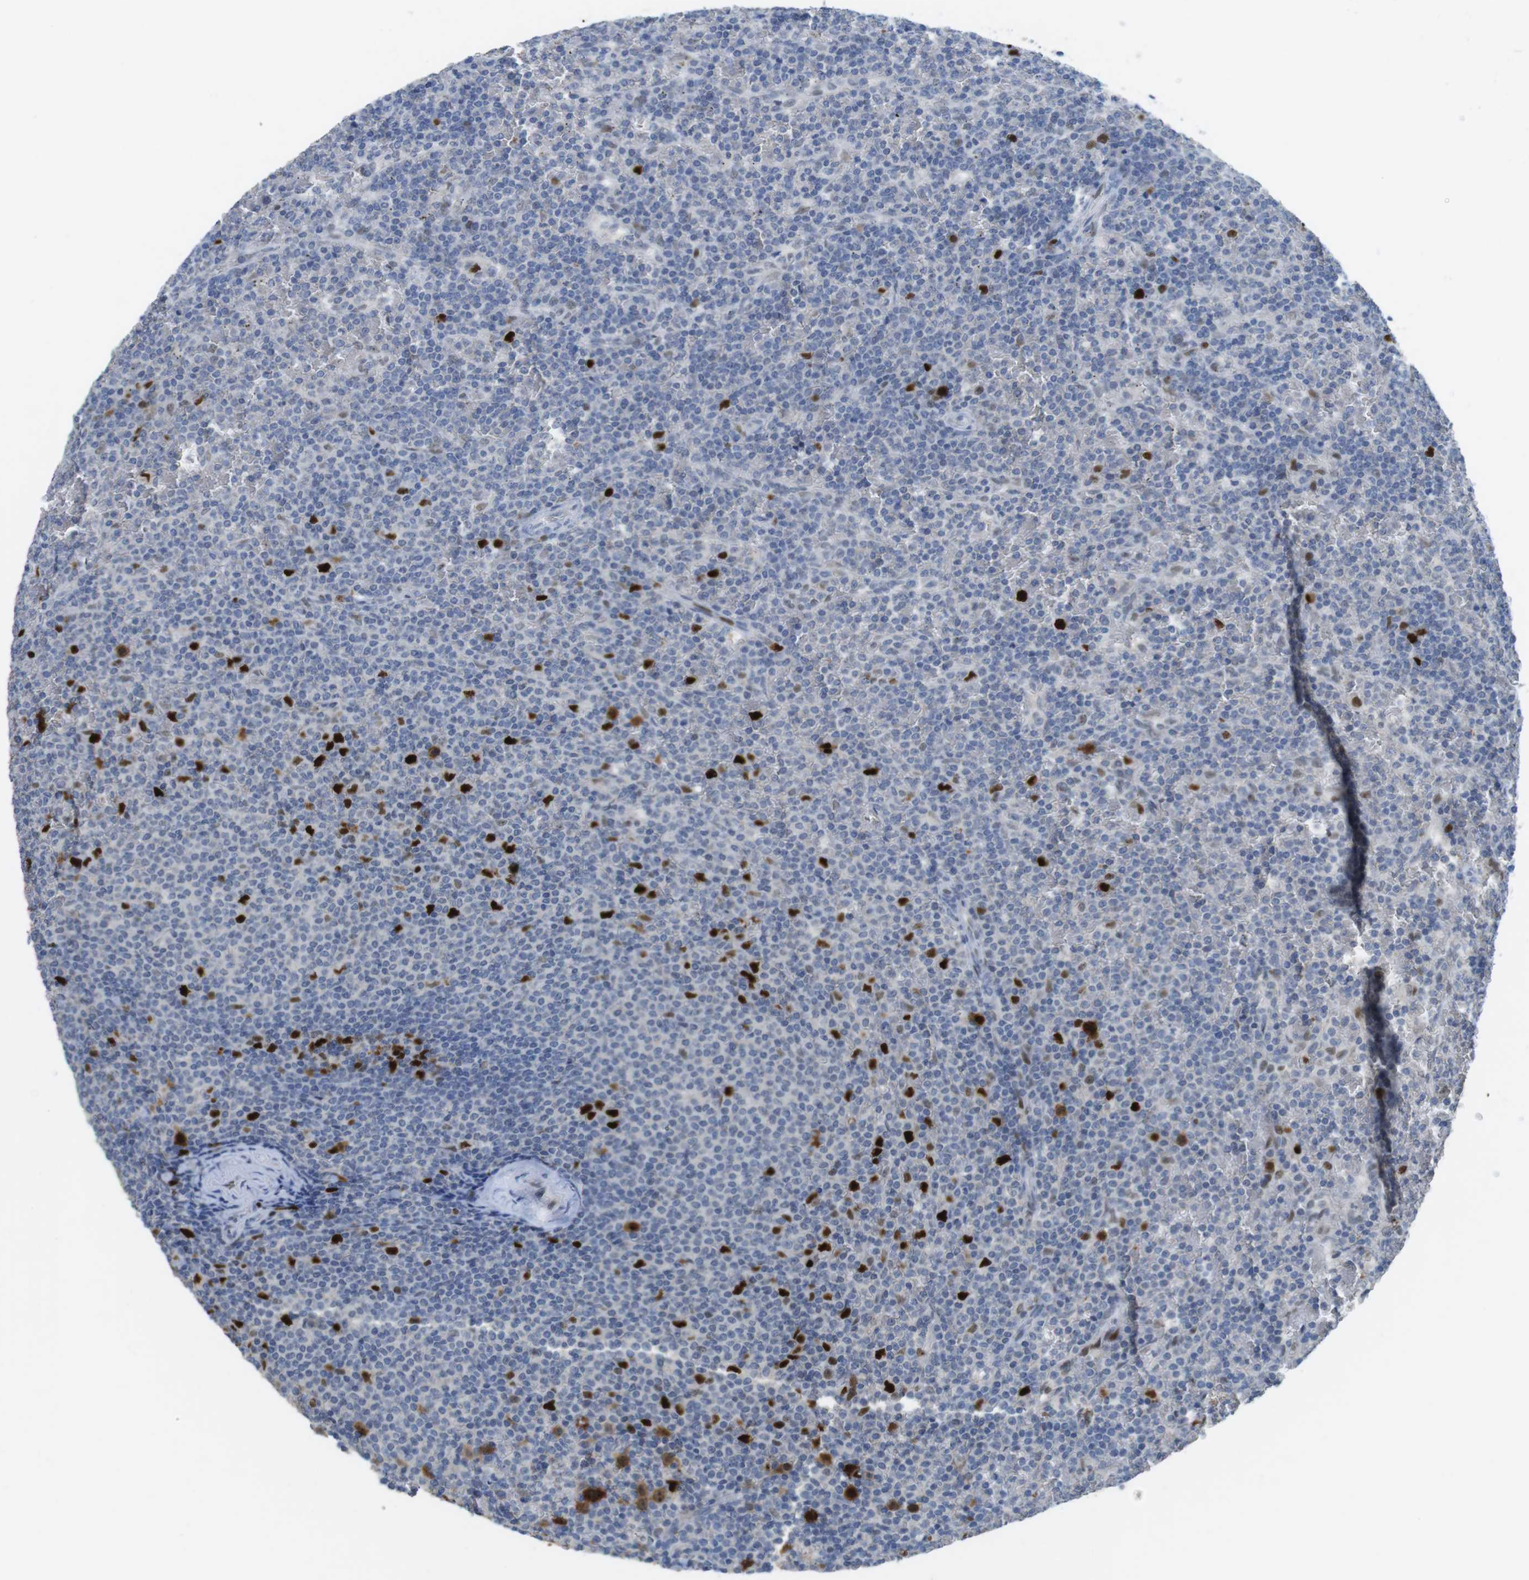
{"staining": {"intensity": "strong", "quantity": "<25%", "location": "nuclear"}, "tissue": "lymphoma", "cell_type": "Tumor cells", "image_type": "cancer", "snomed": [{"axis": "morphology", "description": "Malignant lymphoma, non-Hodgkin's type, Low grade"}, {"axis": "topography", "description": "Spleen"}], "caption": "DAB immunohistochemical staining of low-grade malignant lymphoma, non-Hodgkin's type demonstrates strong nuclear protein expression in about <25% of tumor cells.", "gene": "KPNA2", "patient": {"sex": "female", "age": 77}}